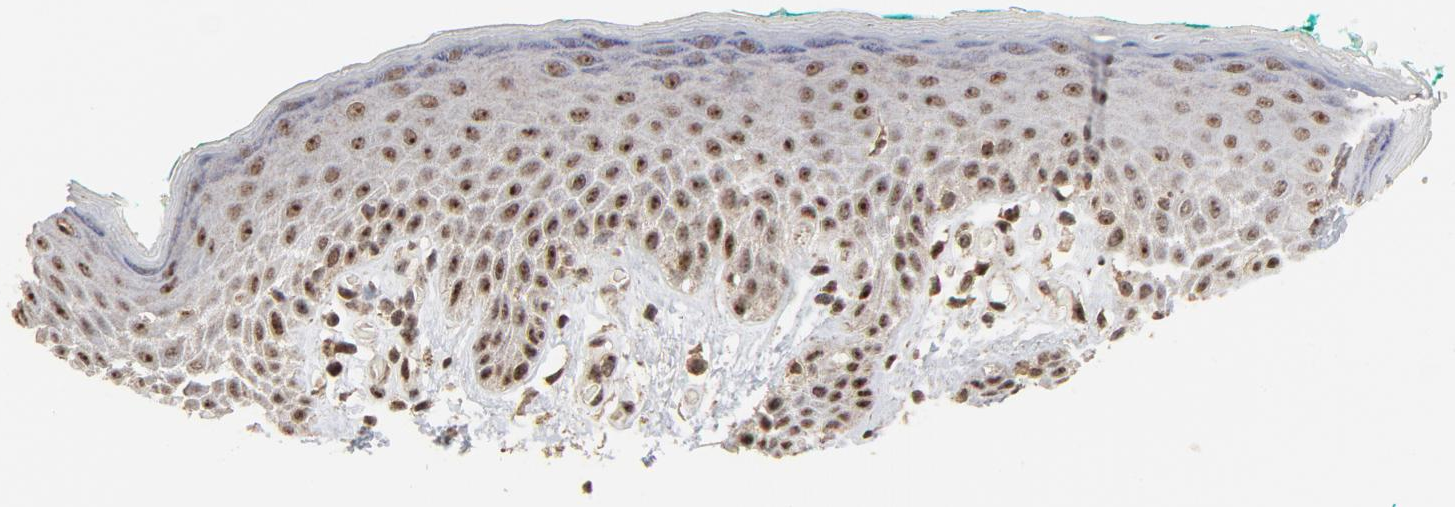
{"staining": {"intensity": "moderate", "quantity": ">75%", "location": "nuclear"}, "tissue": "skin", "cell_type": "Epidermal cells", "image_type": "normal", "snomed": [{"axis": "morphology", "description": "Normal tissue, NOS"}, {"axis": "topography", "description": "Anal"}], "caption": "Epidermal cells demonstrate medium levels of moderate nuclear positivity in about >75% of cells in unremarkable human skin.", "gene": "TP53RK", "patient": {"sex": "male", "age": 74}}